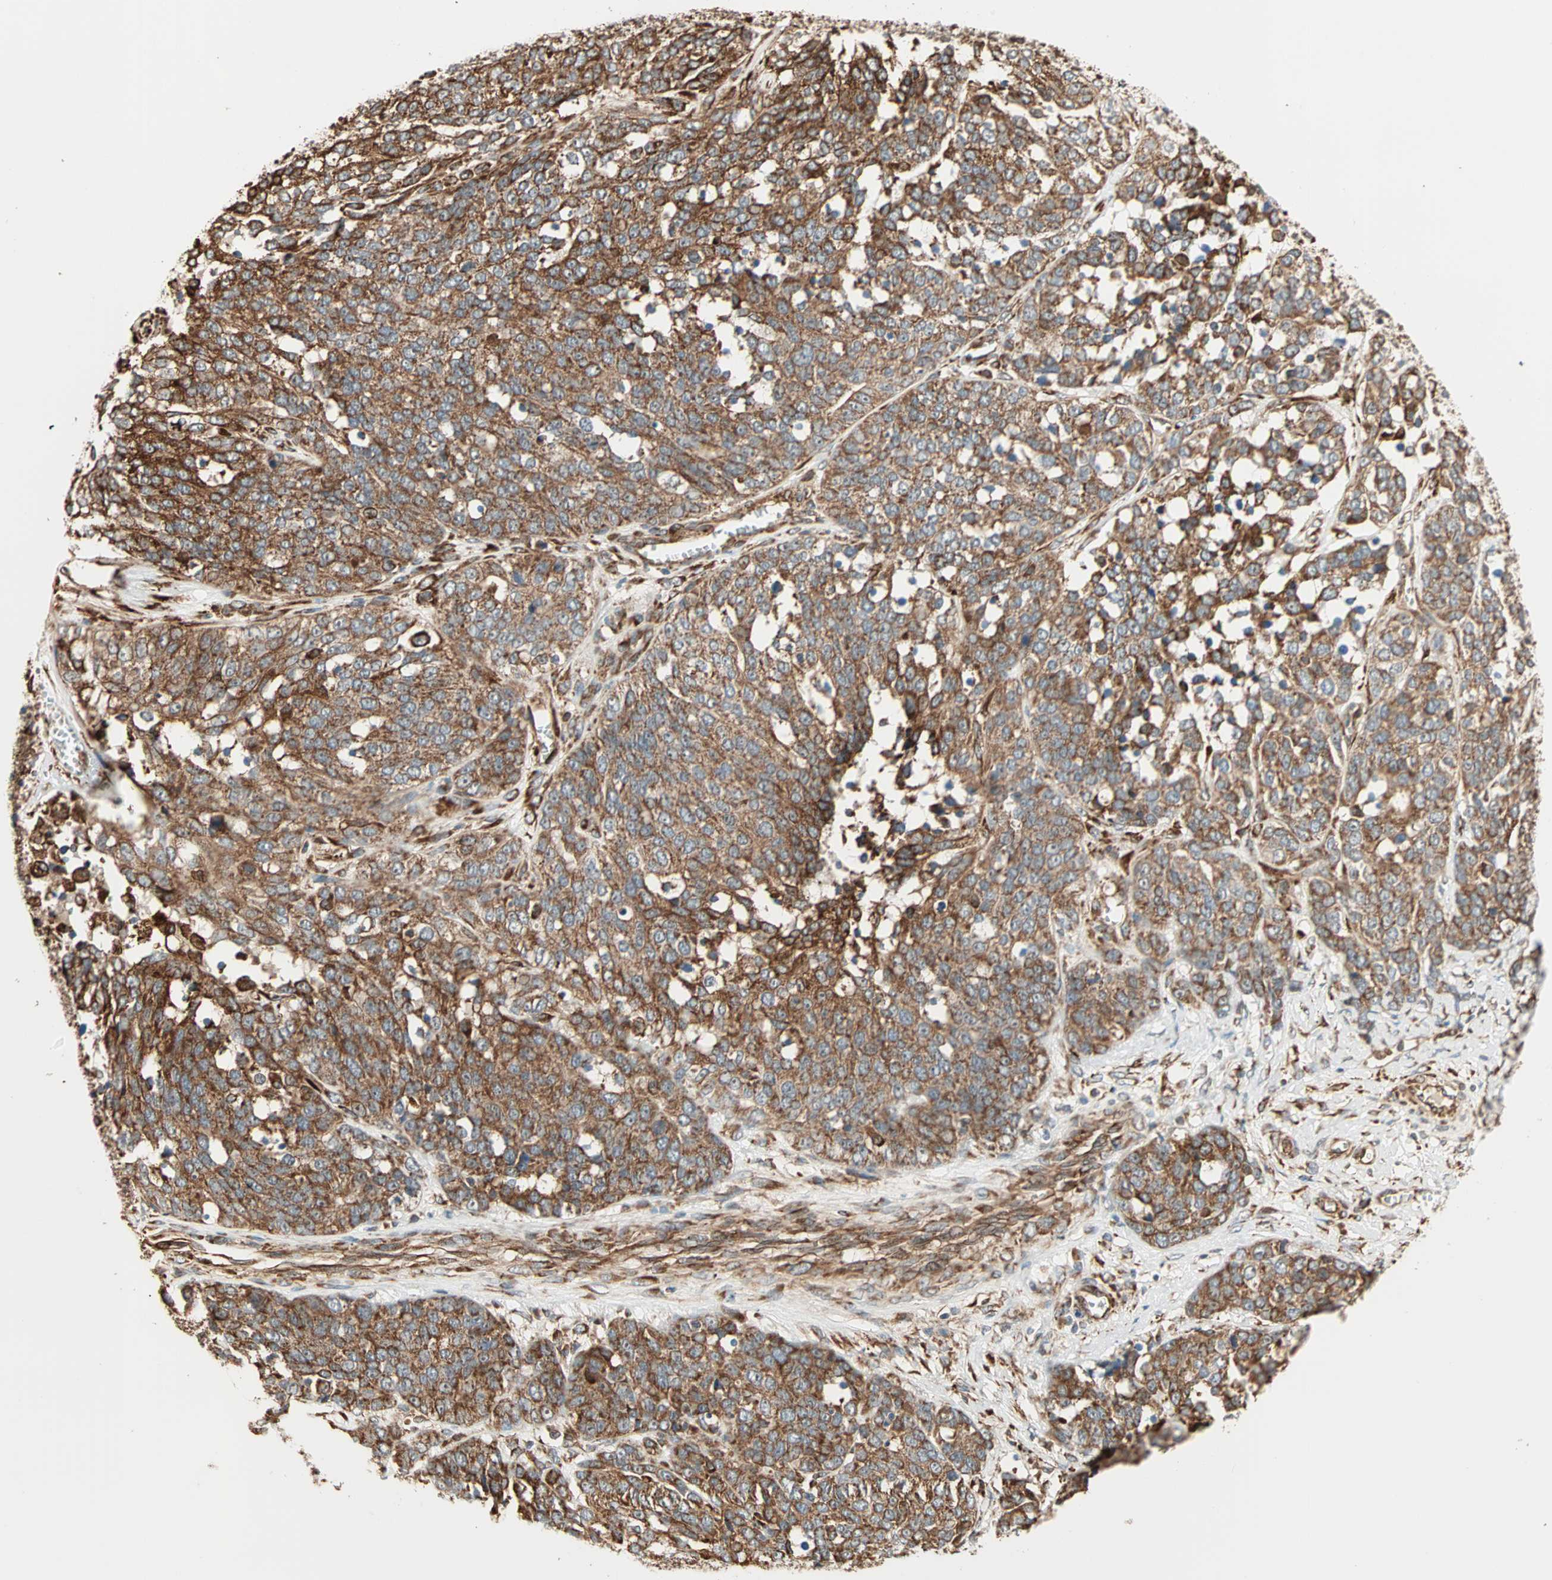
{"staining": {"intensity": "strong", "quantity": ">75%", "location": "cytoplasmic/membranous"}, "tissue": "ovarian cancer", "cell_type": "Tumor cells", "image_type": "cancer", "snomed": [{"axis": "morphology", "description": "Cystadenocarcinoma, serous, NOS"}, {"axis": "topography", "description": "Ovary"}], "caption": "Immunohistochemistry photomicrograph of ovarian serous cystadenocarcinoma stained for a protein (brown), which reveals high levels of strong cytoplasmic/membranous staining in about >75% of tumor cells.", "gene": "P4HA1", "patient": {"sex": "female", "age": 44}}